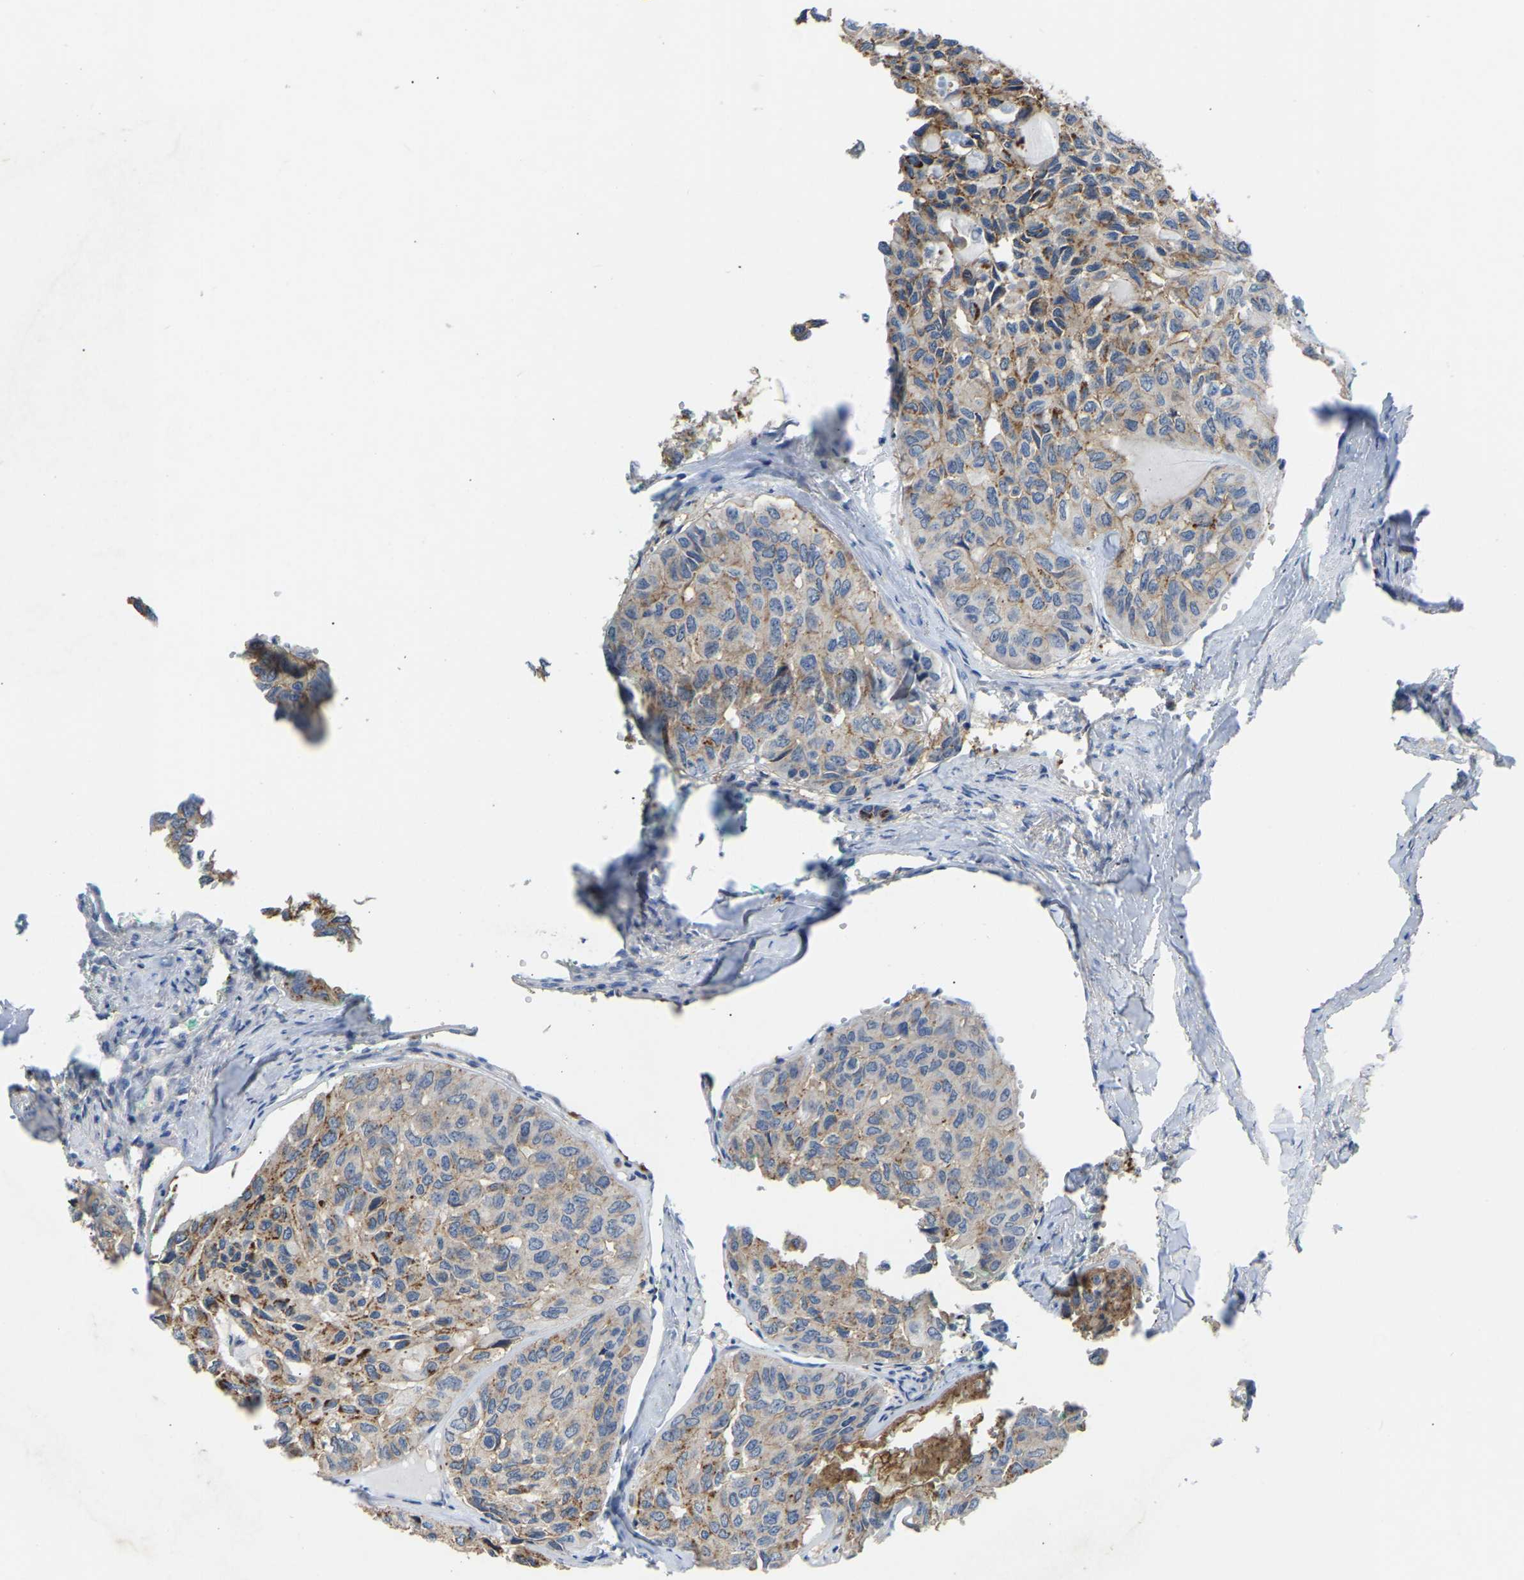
{"staining": {"intensity": "moderate", "quantity": "25%-75%", "location": "cytoplasmic/membranous"}, "tissue": "head and neck cancer", "cell_type": "Tumor cells", "image_type": "cancer", "snomed": [{"axis": "morphology", "description": "Adenocarcinoma, NOS"}, {"axis": "topography", "description": "Salivary gland, NOS"}, {"axis": "topography", "description": "Head-Neck"}], "caption": "Head and neck adenocarcinoma was stained to show a protein in brown. There is medium levels of moderate cytoplasmic/membranous staining in approximately 25%-75% of tumor cells.", "gene": "ZNF449", "patient": {"sex": "female", "age": 76}}